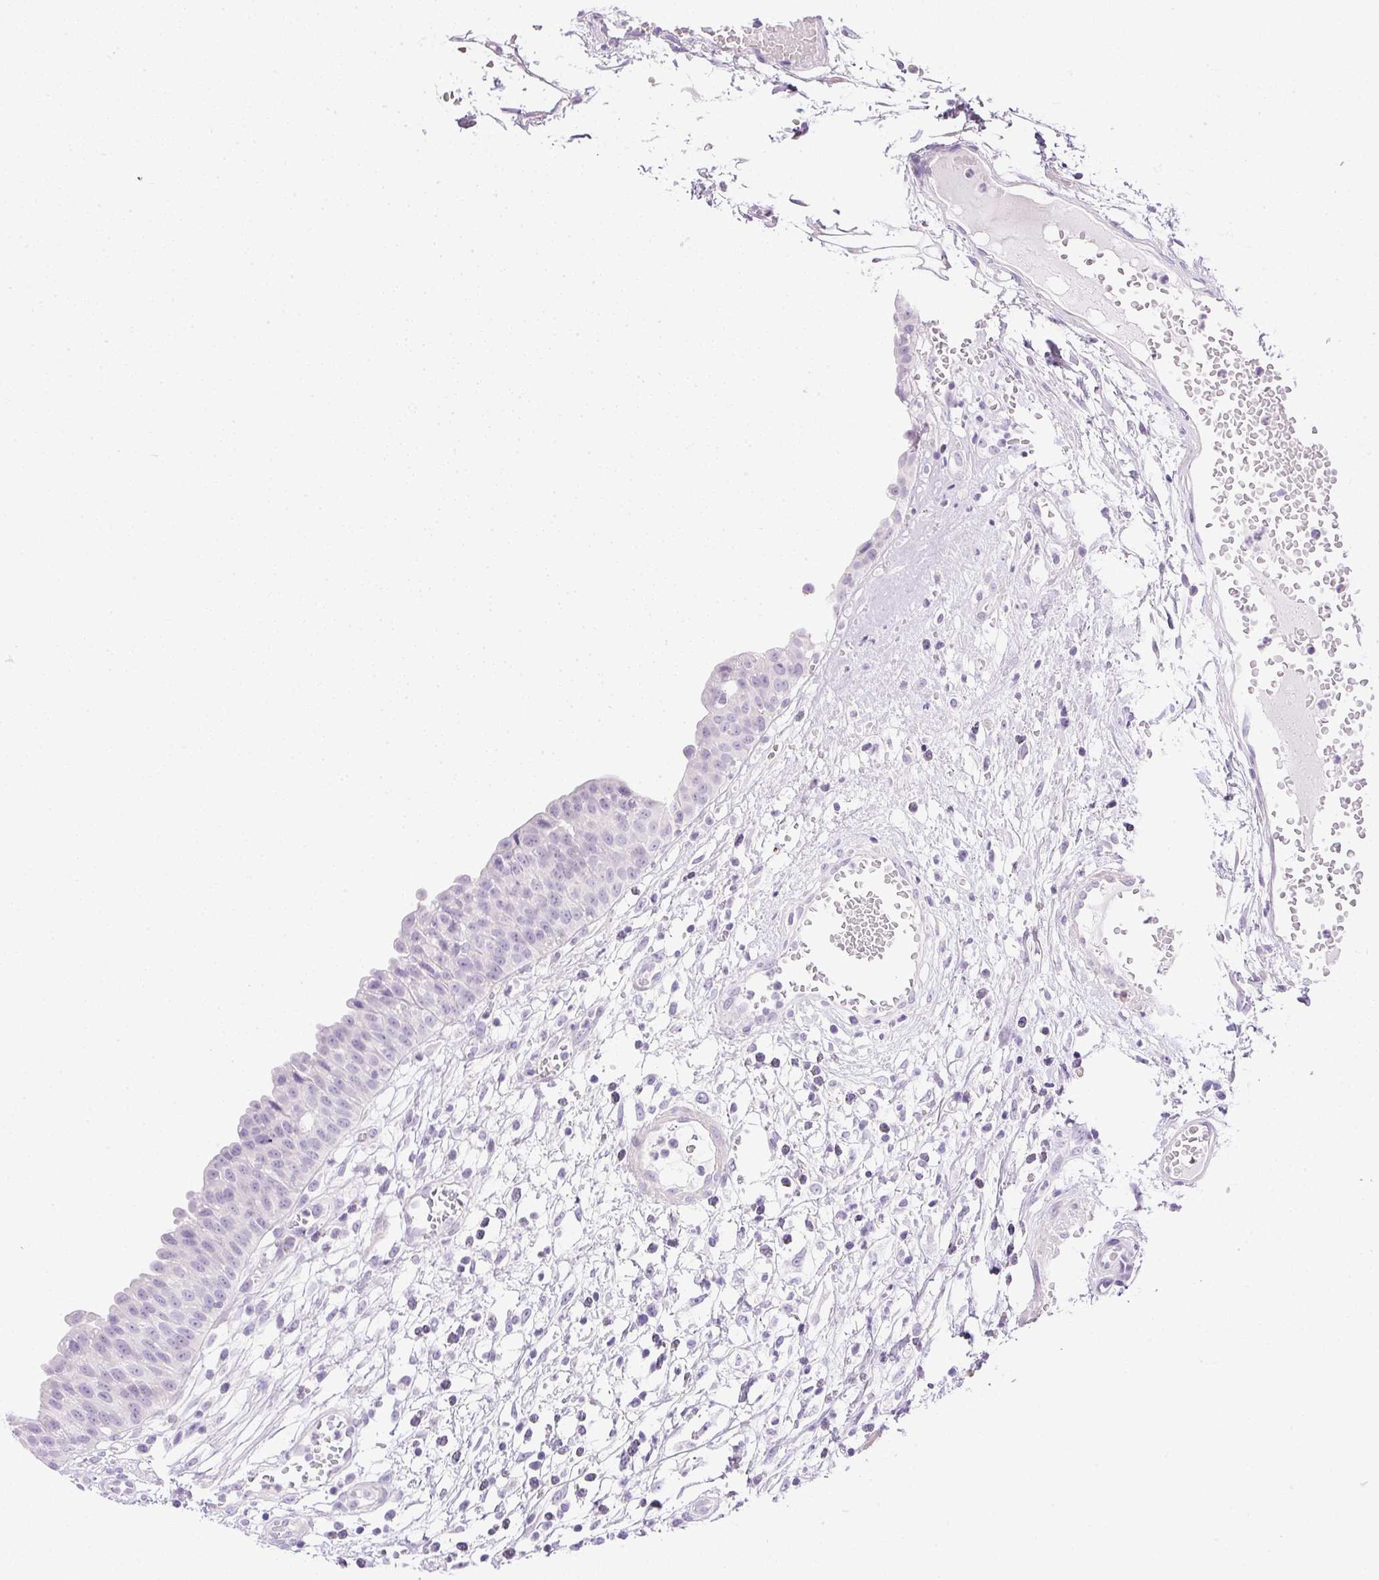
{"staining": {"intensity": "negative", "quantity": "none", "location": "none"}, "tissue": "urinary bladder", "cell_type": "Urothelial cells", "image_type": "normal", "snomed": [{"axis": "morphology", "description": "Normal tissue, NOS"}, {"axis": "topography", "description": "Urinary bladder"}], "caption": "There is no significant expression in urothelial cells of urinary bladder.", "gene": "CTRL", "patient": {"sex": "male", "age": 64}}